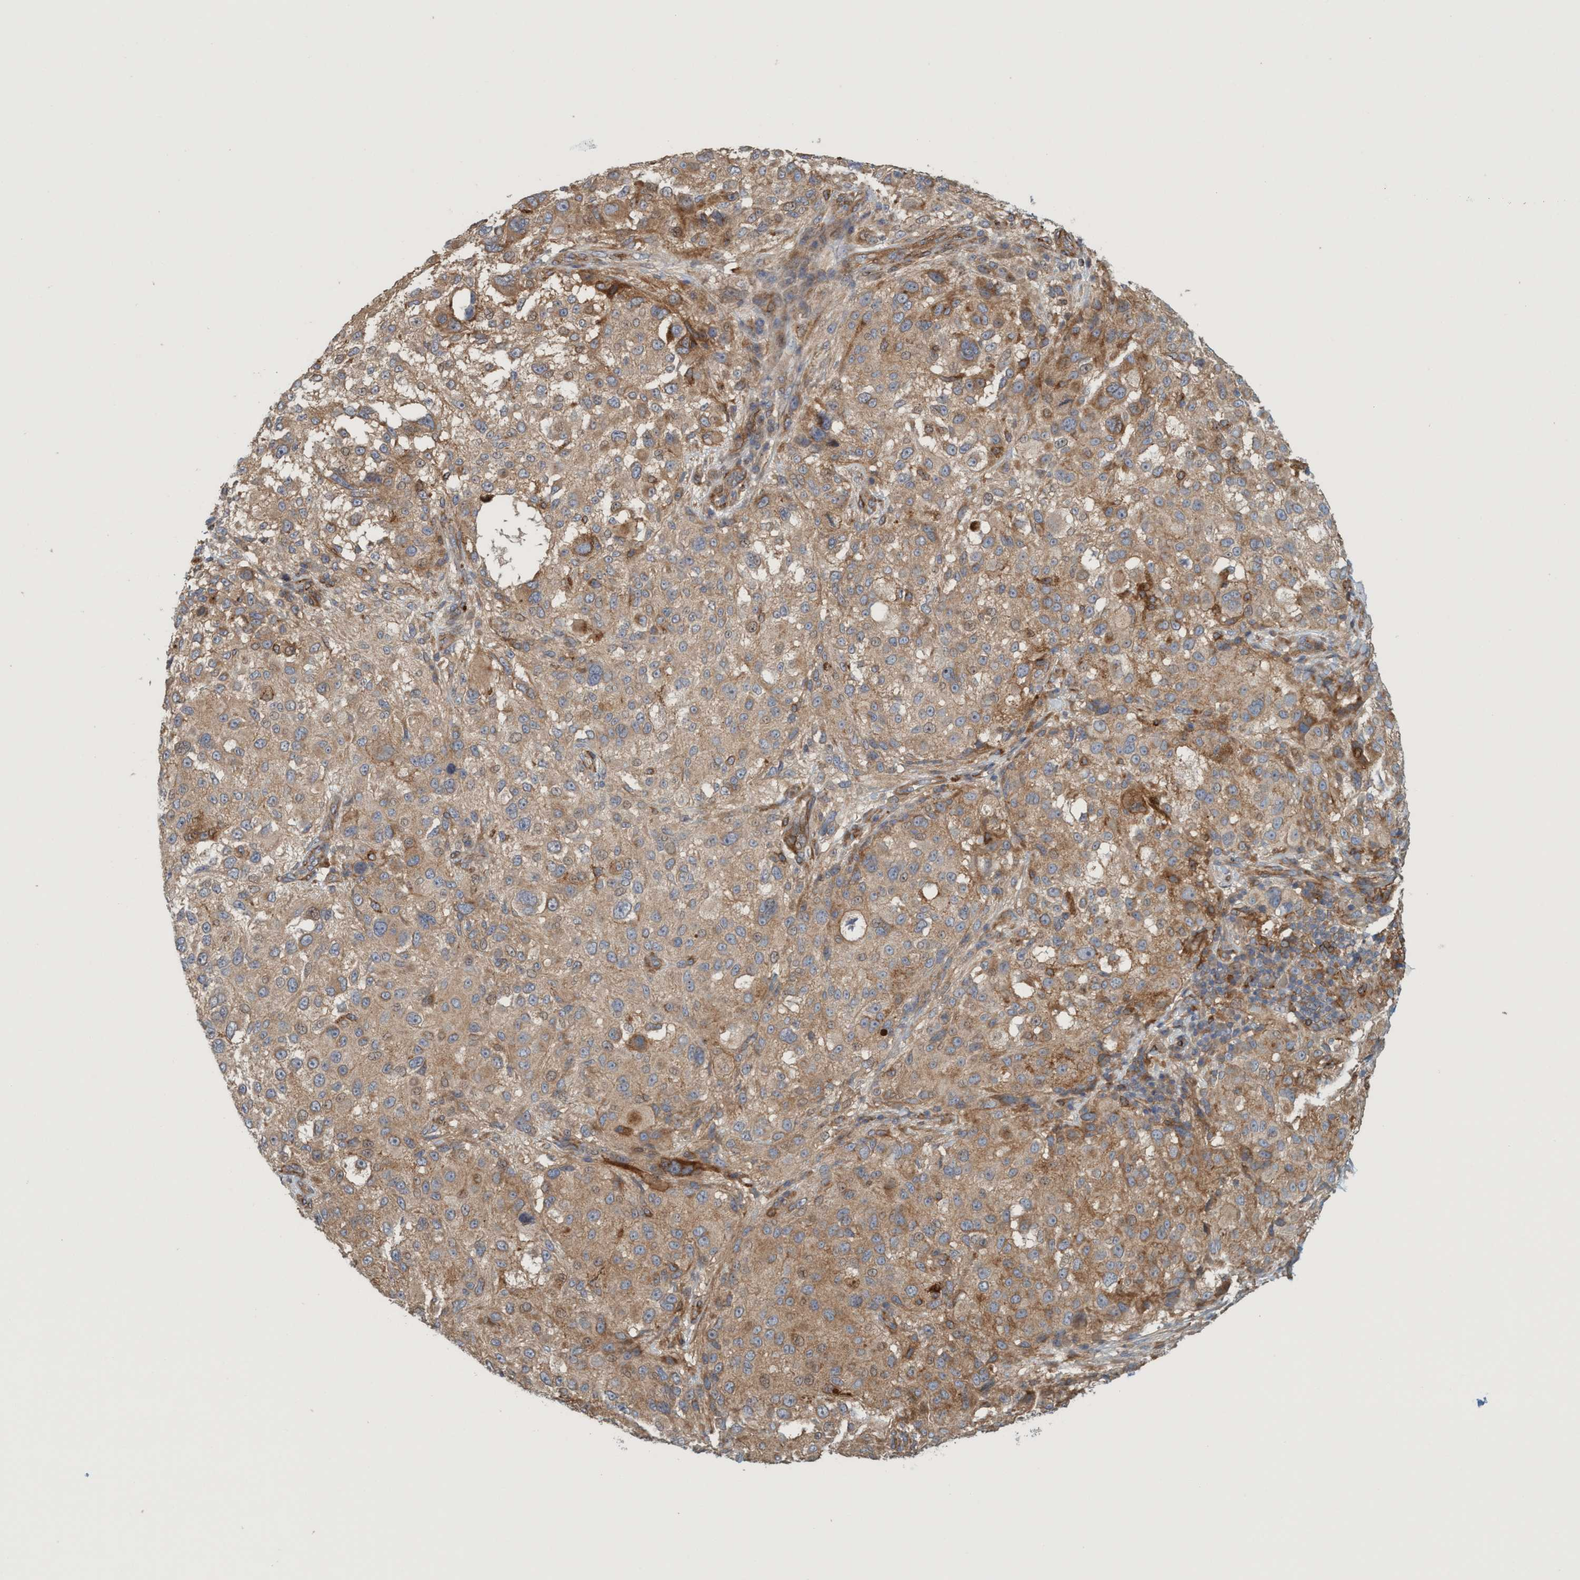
{"staining": {"intensity": "moderate", "quantity": ">75%", "location": "cytoplasmic/membranous"}, "tissue": "melanoma", "cell_type": "Tumor cells", "image_type": "cancer", "snomed": [{"axis": "morphology", "description": "Necrosis, NOS"}, {"axis": "morphology", "description": "Malignant melanoma, NOS"}, {"axis": "topography", "description": "Skin"}], "caption": "Melanoma stained with immunohistochemistry reveals moderate cytoplasmic/membranous staining in approximately >75% of tumor cells. The protein of interest is stained brown, and the nuclei are stained in blue (DAB (3,3'-diaminobenzidine) IHC with brightfield microscopy, high magnification).", "gene": "SPECC1", "patient": {"sex": "female", "age": 87}}